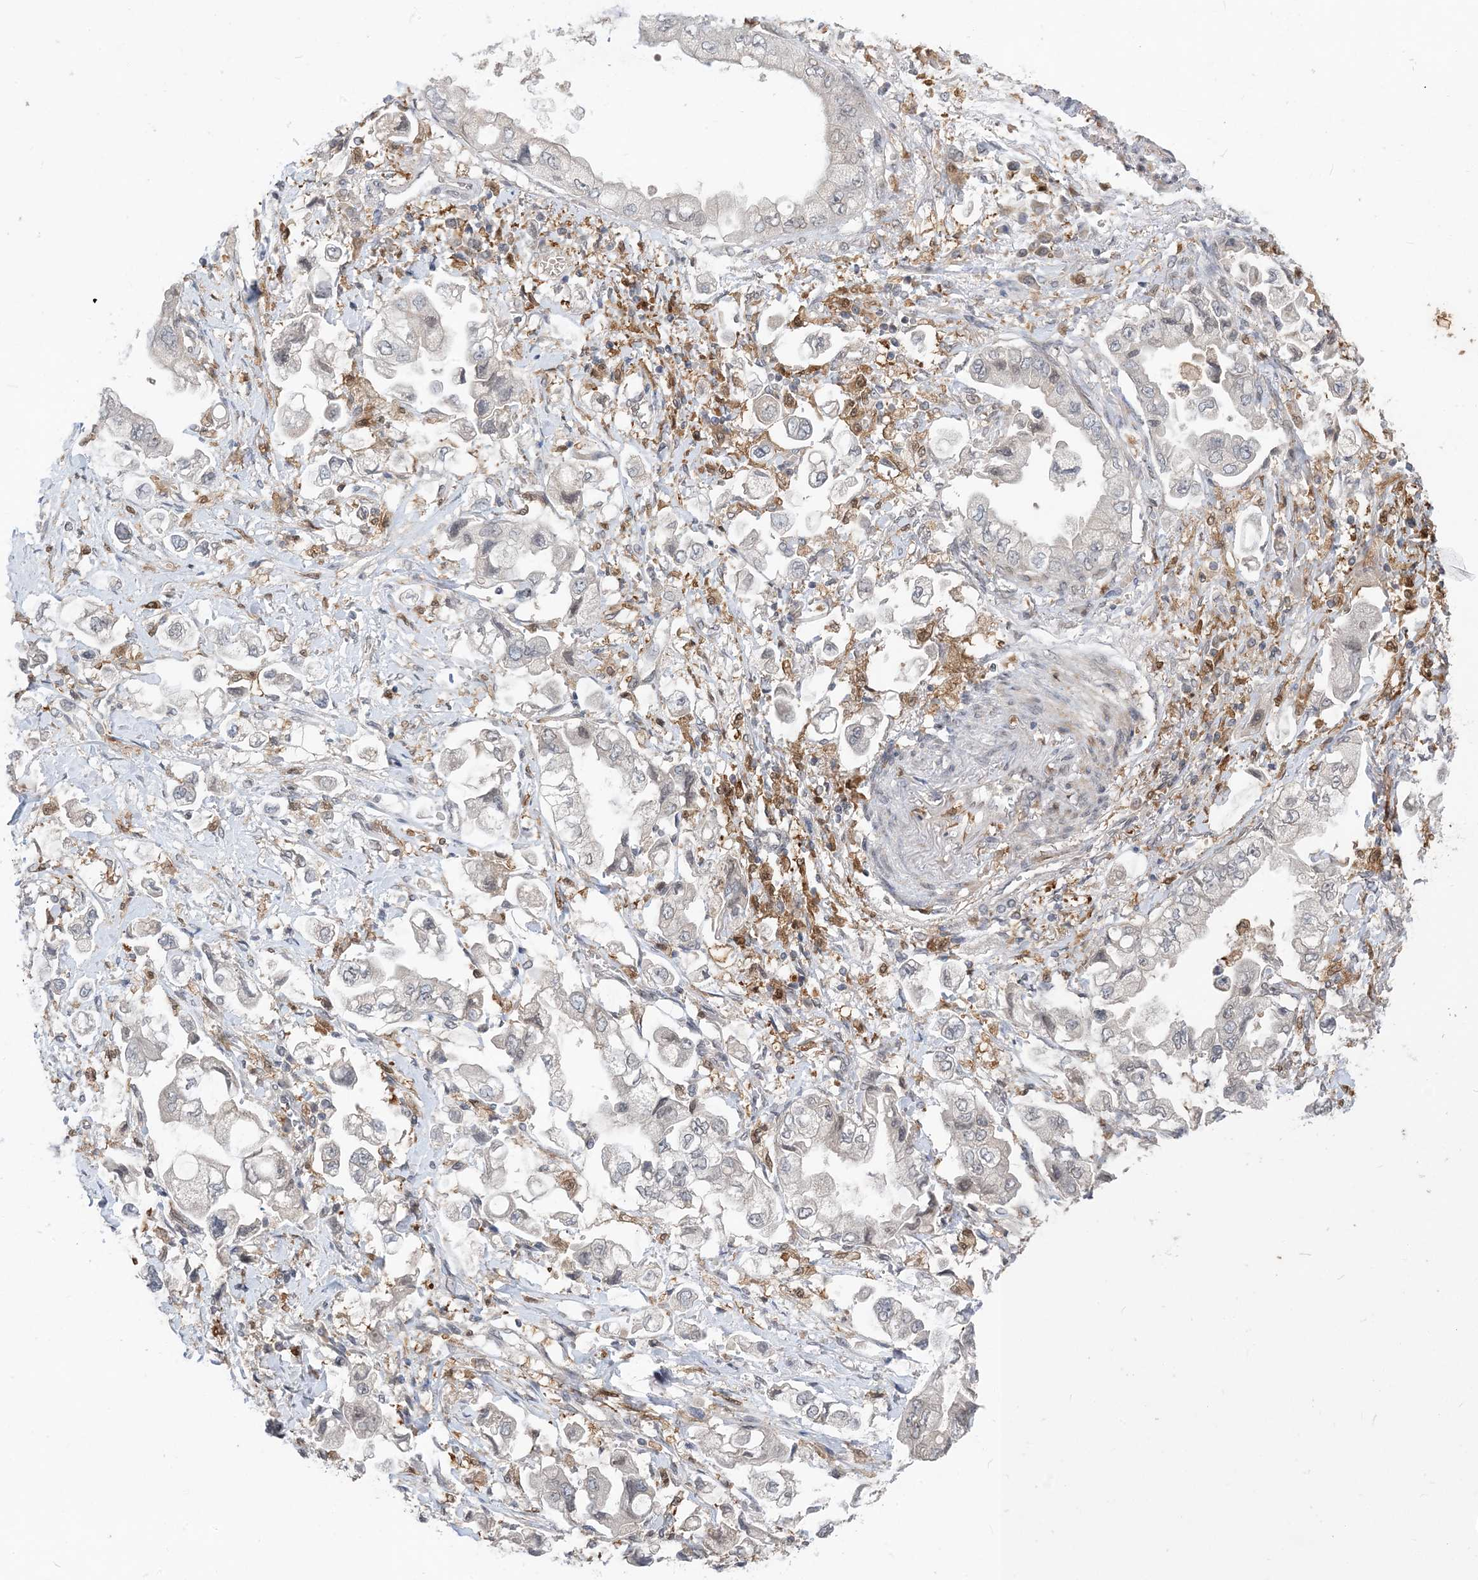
{"staining": {"intensity": "negative", "quantity": "none", "location": "none"}, "tissue": "stomach cancer", "cell_type": "Tumor cells", "image_type": "cancer", "snomed": [{"axis": "morphology", "description": "Adenocarcinoma, NOS"}, {"axis": "topography", "description": "Stomach"}], "caption": "The histopathology image exhibits no significant staining in tumor cells of stomach adenocarcinoma.", "gene": "NAGK", "patient": {"sex": "male", "age": 62}}